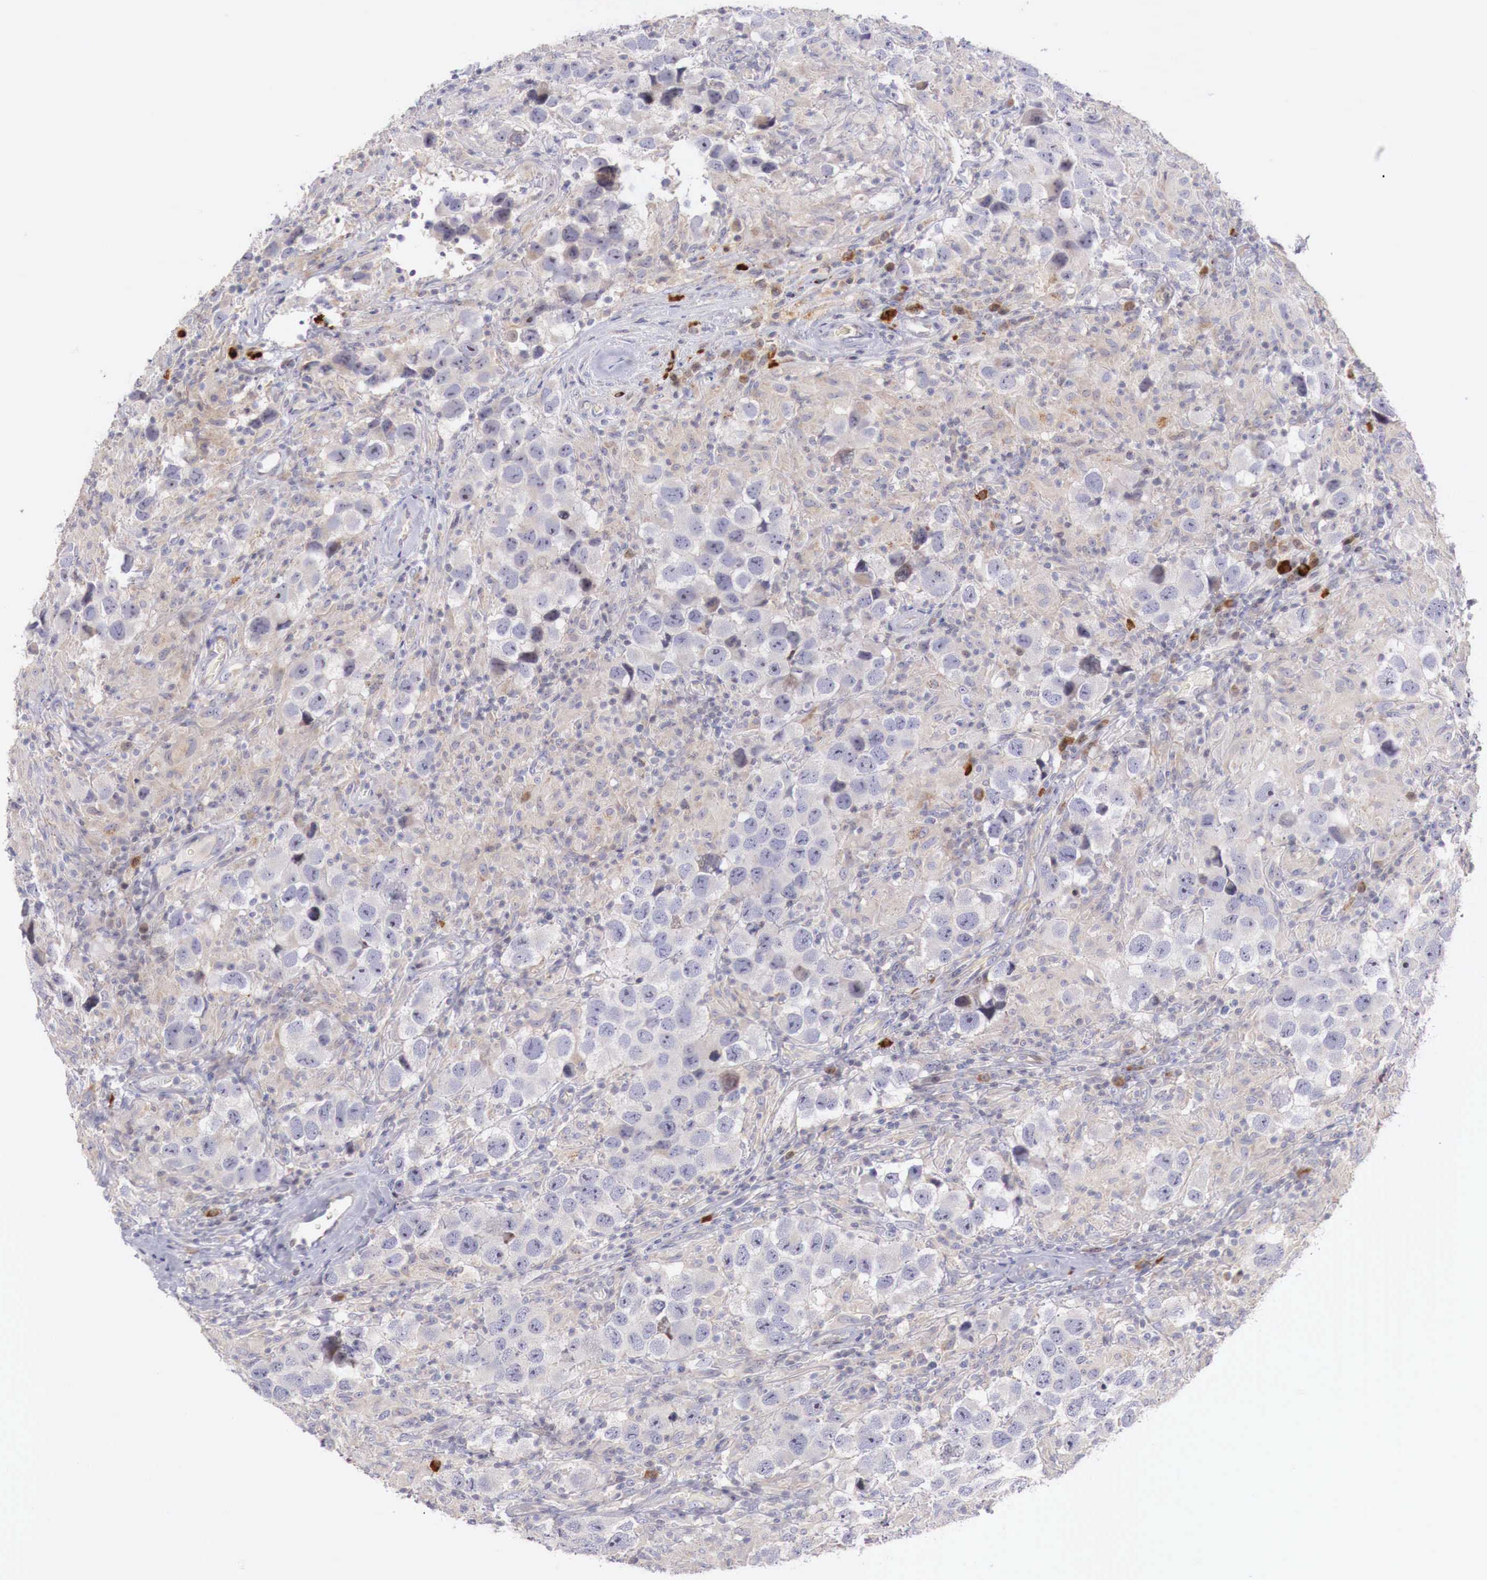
{"staining": {"intensity": "negative", "quantity": "none", "location": "none"}, "tissue": "testis cancer", "cell_type": "Tumor cells", "image_type": "cancer", "snomed": [{"axis": "morphology", "description": "Carcinoma, Embryonal, NOS"}, {"axis": "topography", "description": "Testis"}], "caption": "DAB (3,3'-diaminobenzidine) immunohistochemical staining of testis cancer displays no significant expression in tumor cells.", "gene": "CLCN5", "patient": {"sex": "male", "age": 21}}